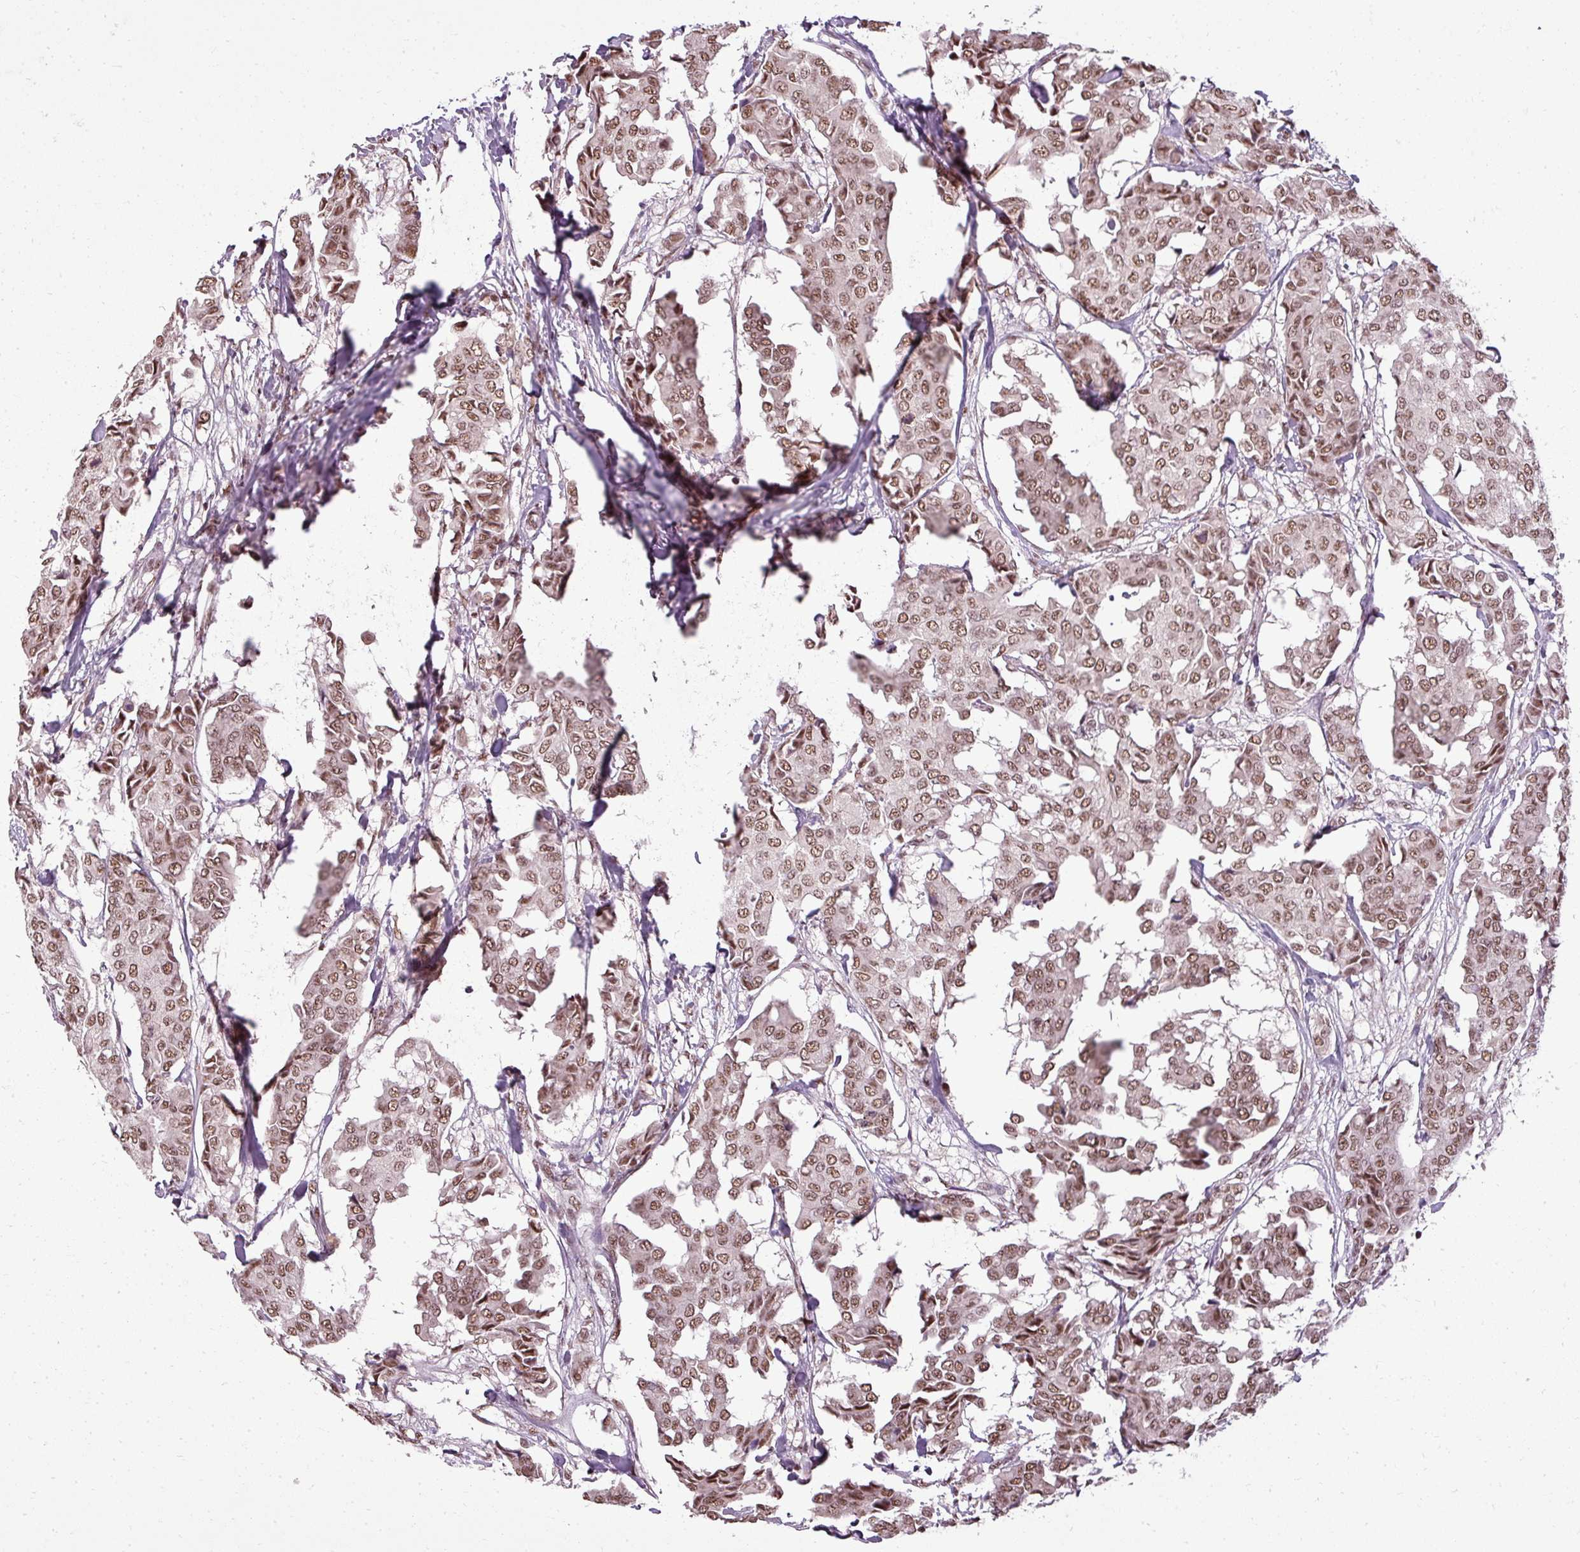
{"staining": {"intensity": "moderate", "quantity": ">75%", "location": "nuclear"}, "tissue": "breast cancer", "cell_type": "Tumor cells", "image_type": "cancer", "snomed": [{"axis": "morphology", "description": "Duct carcinoma"}, {"axis": "topography", "description": "Breast"}], "caption": "Protein expression by IHC shows moderate nuclear expression in about >75% of tumor cells in breast cancer (intraductal carcinoma).", "gene": "BCAS3", "patient": {"sex": "female", "age": 75}}